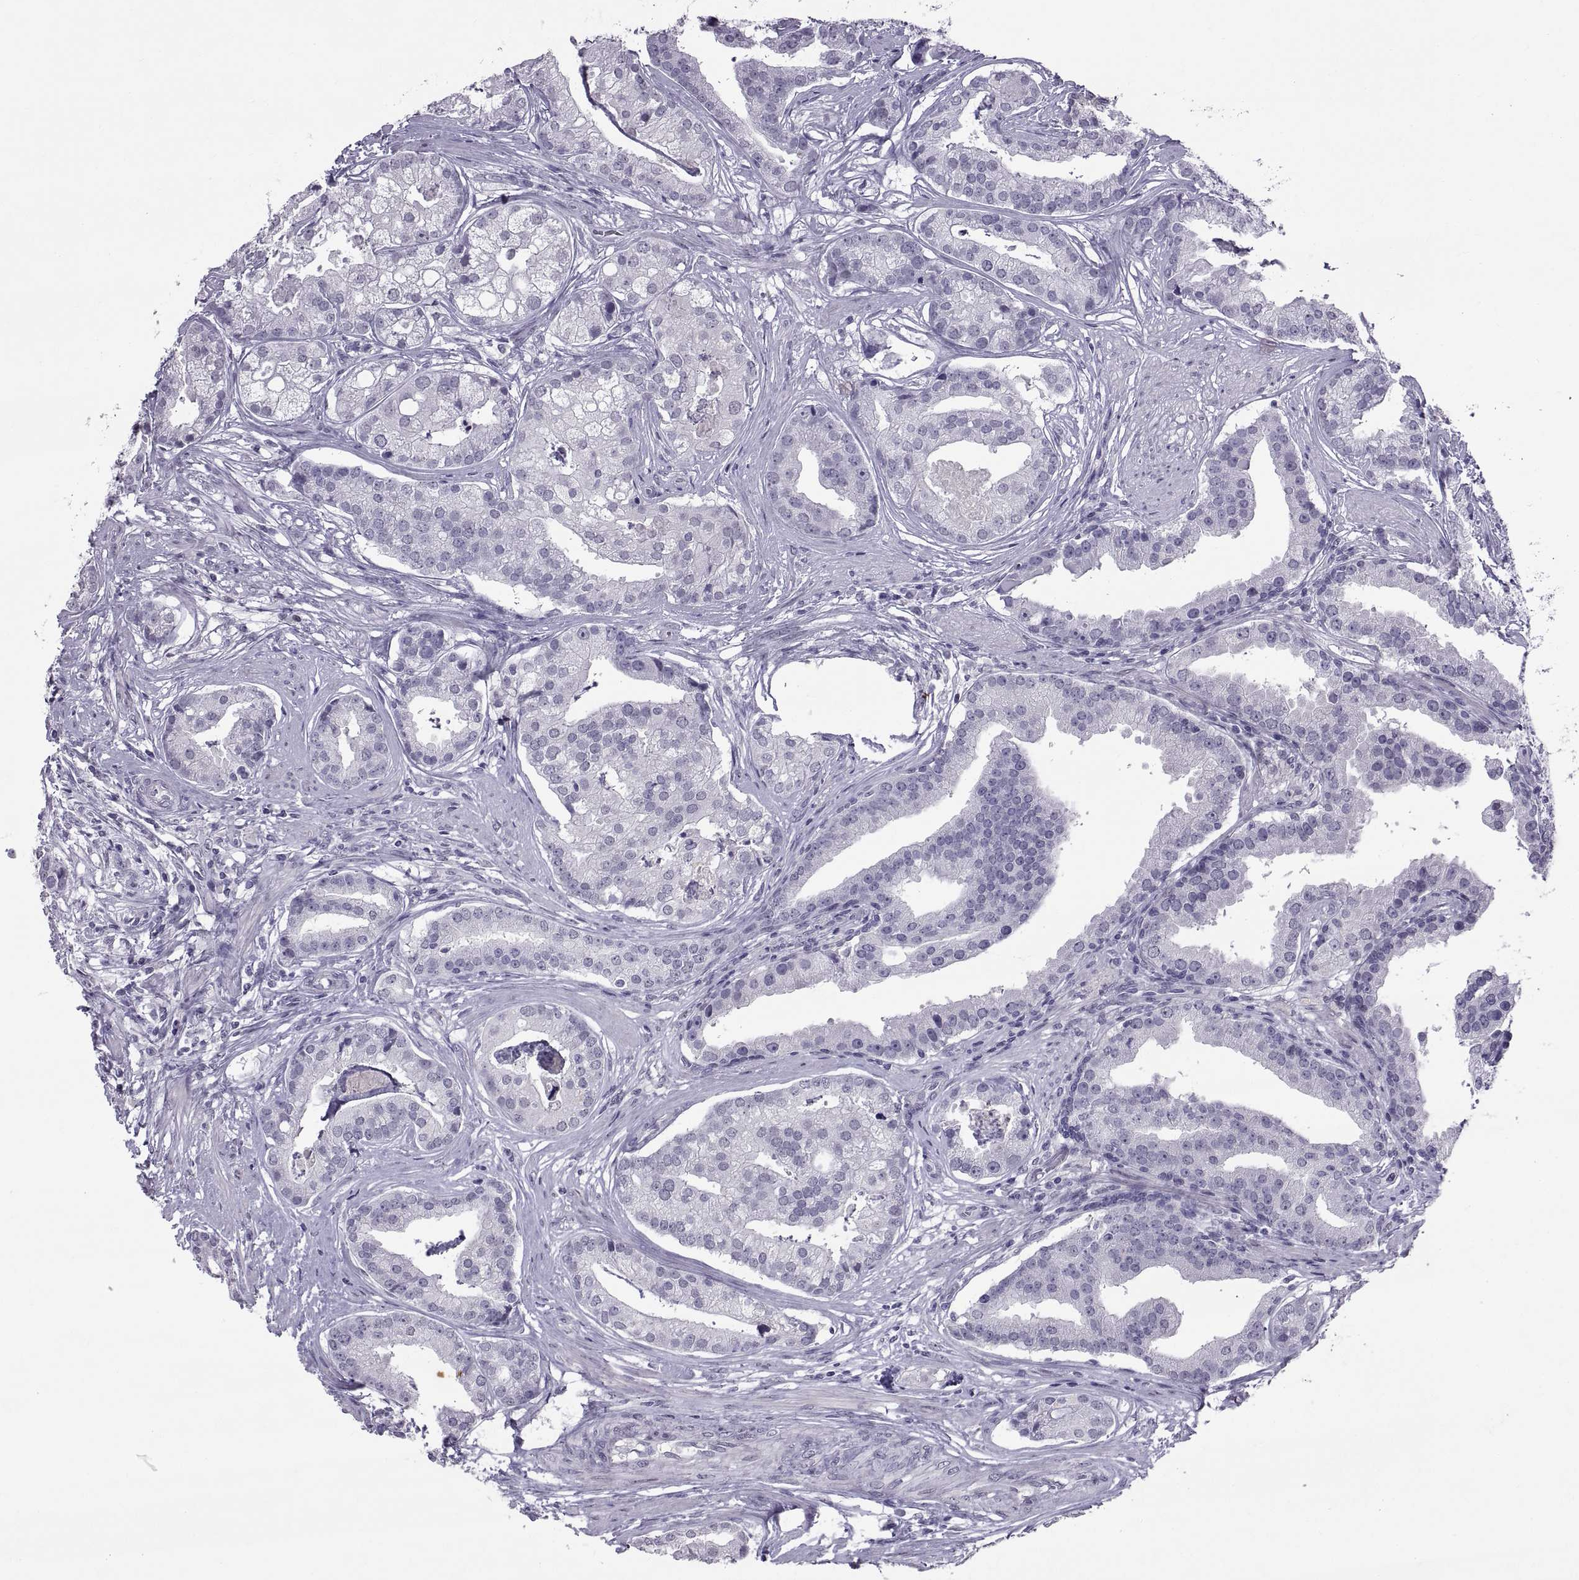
{"staining": {"intensity": "negative", "quantity": "none", "location": "none"}, "tissue": "prostate cancer", "cell_type": "Tumor cells", "image_type": "cancer", "snomed": [{"axis": "morphology", "description": "Adenocarcinoma, NOS"}, {"axis": "topography", "description": "Prostate and seminal vesicle, NOS"}, {"axis": "topography", "description": "Prostate"}], "caption": "High magnification brightfield microscopy of prostate adenocarcinoma stained with DAB (brown) and counterstained with hematoxylin (blue): tumor cells show no significant expression. The staining is performed using DAB (3,3'-diaminobenzidine) brown chromogen with nuclei counter-stained in using hematoxylin.", "gene": "KRT77", "patient": {"sex": "male", "age": 44}}